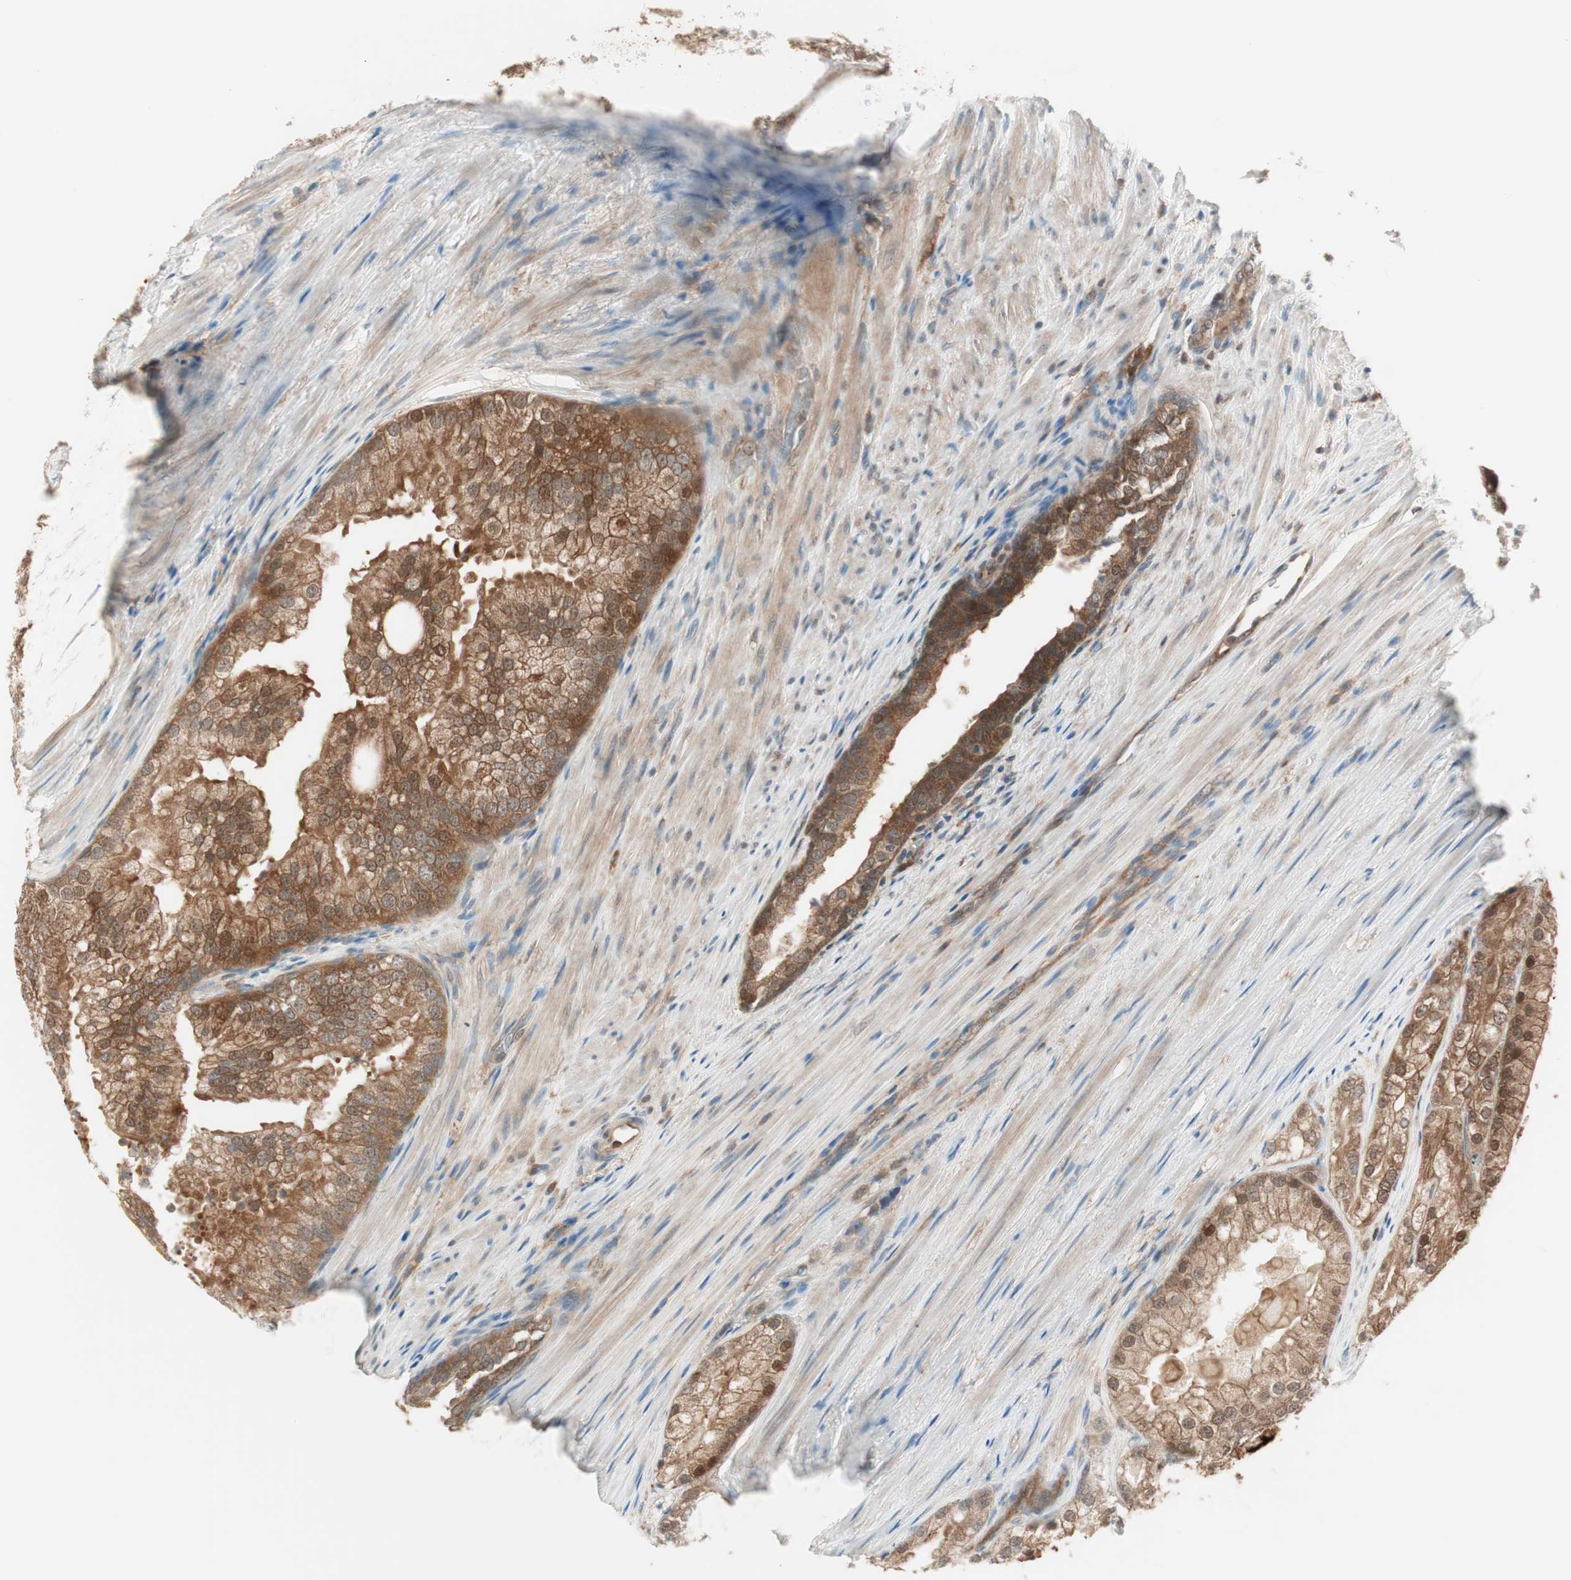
{"staining": {"intensity": "moderate", "quantity": ">75%", "location": "cytoplasmic/membranous,nuclear"}, "tissue": "prostate cancer", "cell_type": "Tumor cells", "image_type": "cancer", "snomed": [{"axis": "morphology", "description": "Adenocarcinoma, Low grade"}, {"axis": "topography", "description": "Prostate"}], "caption": "Immunohistochemistry (IHC) image of neoplastic tissue: prostate cancer (adenocarcinoma (low-grade)) stained using immunohistochemistry (IHC) displays medium levels of moderate protein expression localized specifically in the cytoplasmic/membranous and nuclear of tumor cells, appearing as a cytoplasmic/membranous and nuclear brown color.", "gene": "GALT", "patient": {"sex": "male", "age": 69}}